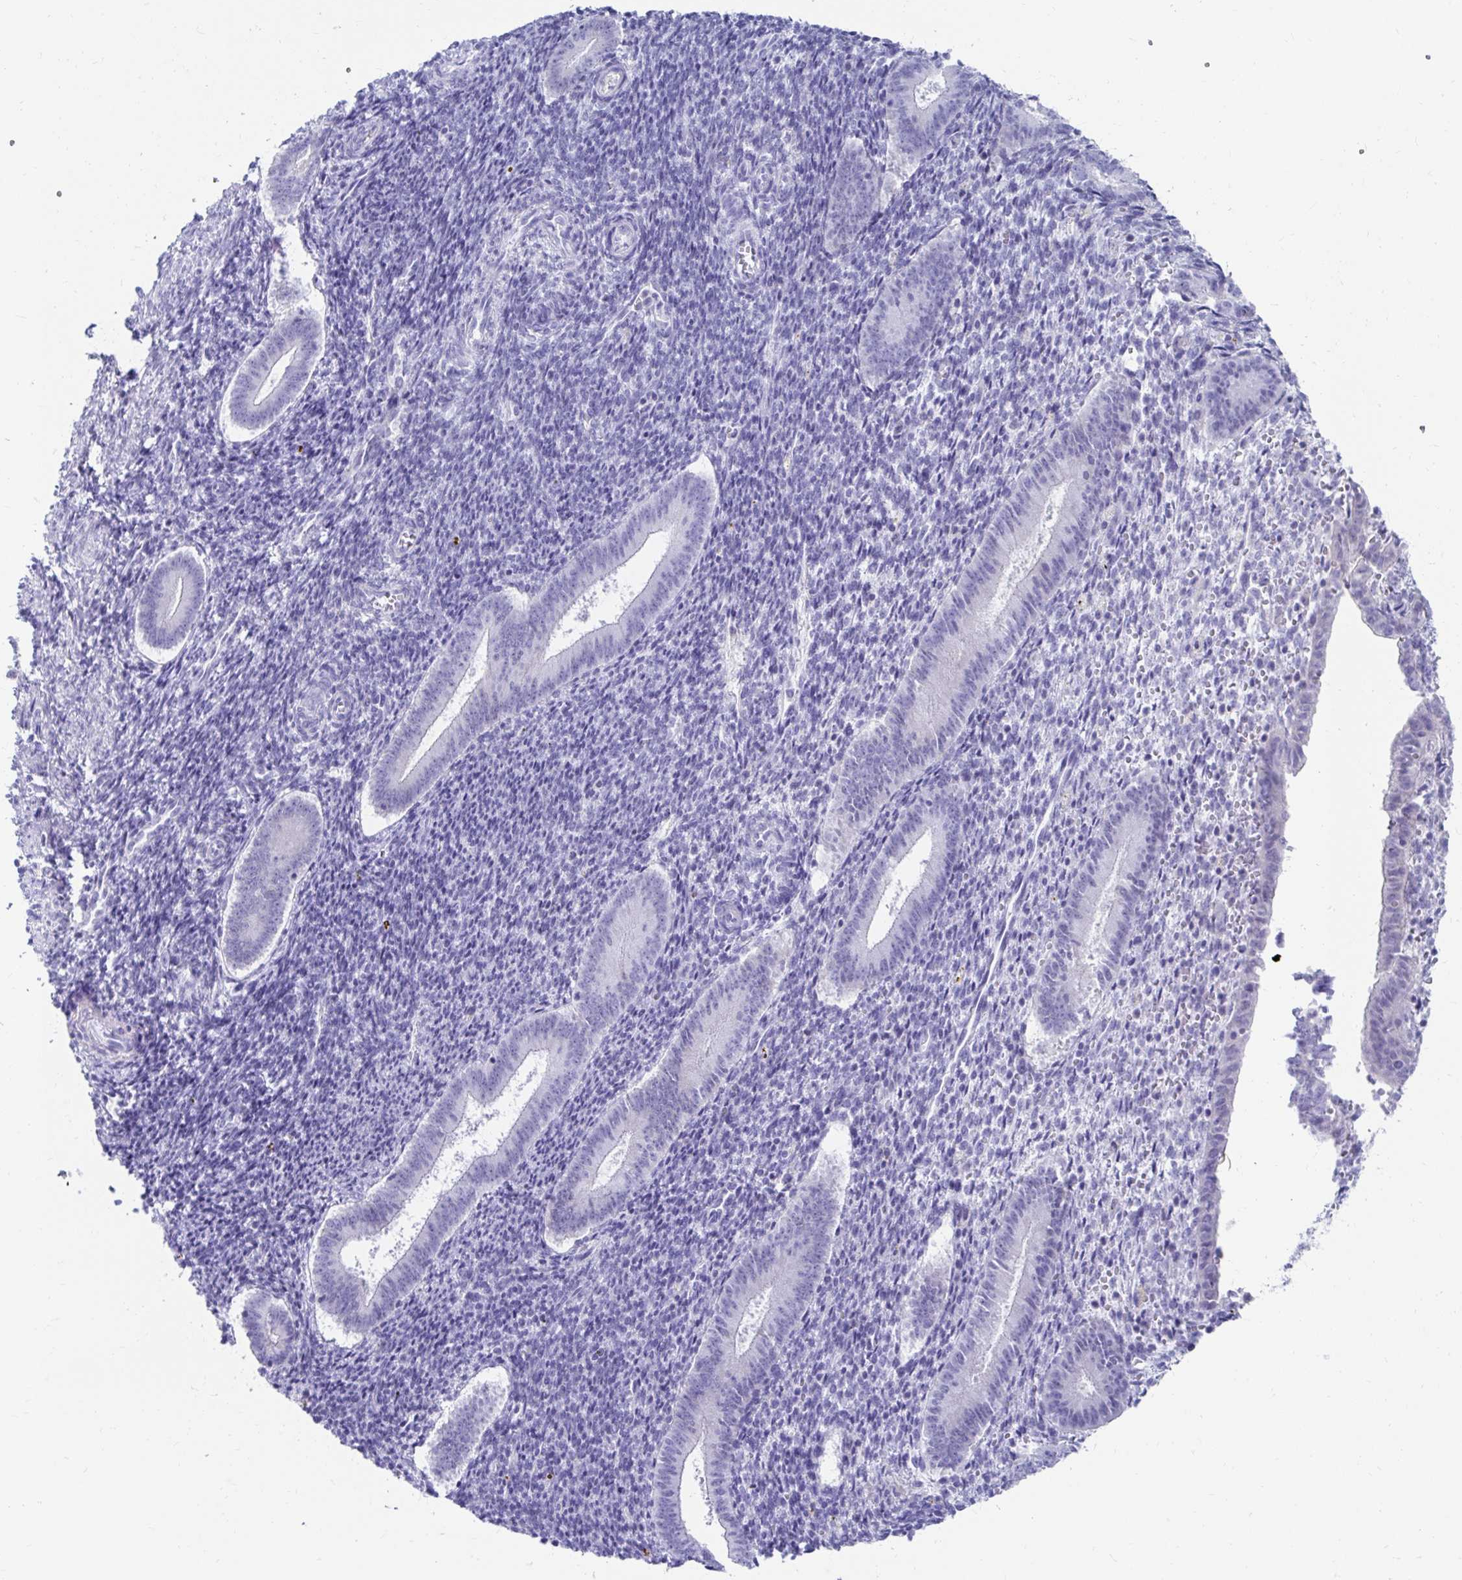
{"staining": {"intensity": "negative", "quantity": "none", "location": "none"}, "tissue": "endometrium", "cell_type": "Cells in endometrial stroma", "image_type": "normal", "snomed": [{"axis": "morphology", "description": "Normal tissue, NOS"}, {"axis": "topography", "description": "Endometrium"}], "caption": "The image displays no significant staining in cells in endometrial stroma of endometrium.", "gene": "DPEP3", "patient": {"sex": "female", "age": 25}}